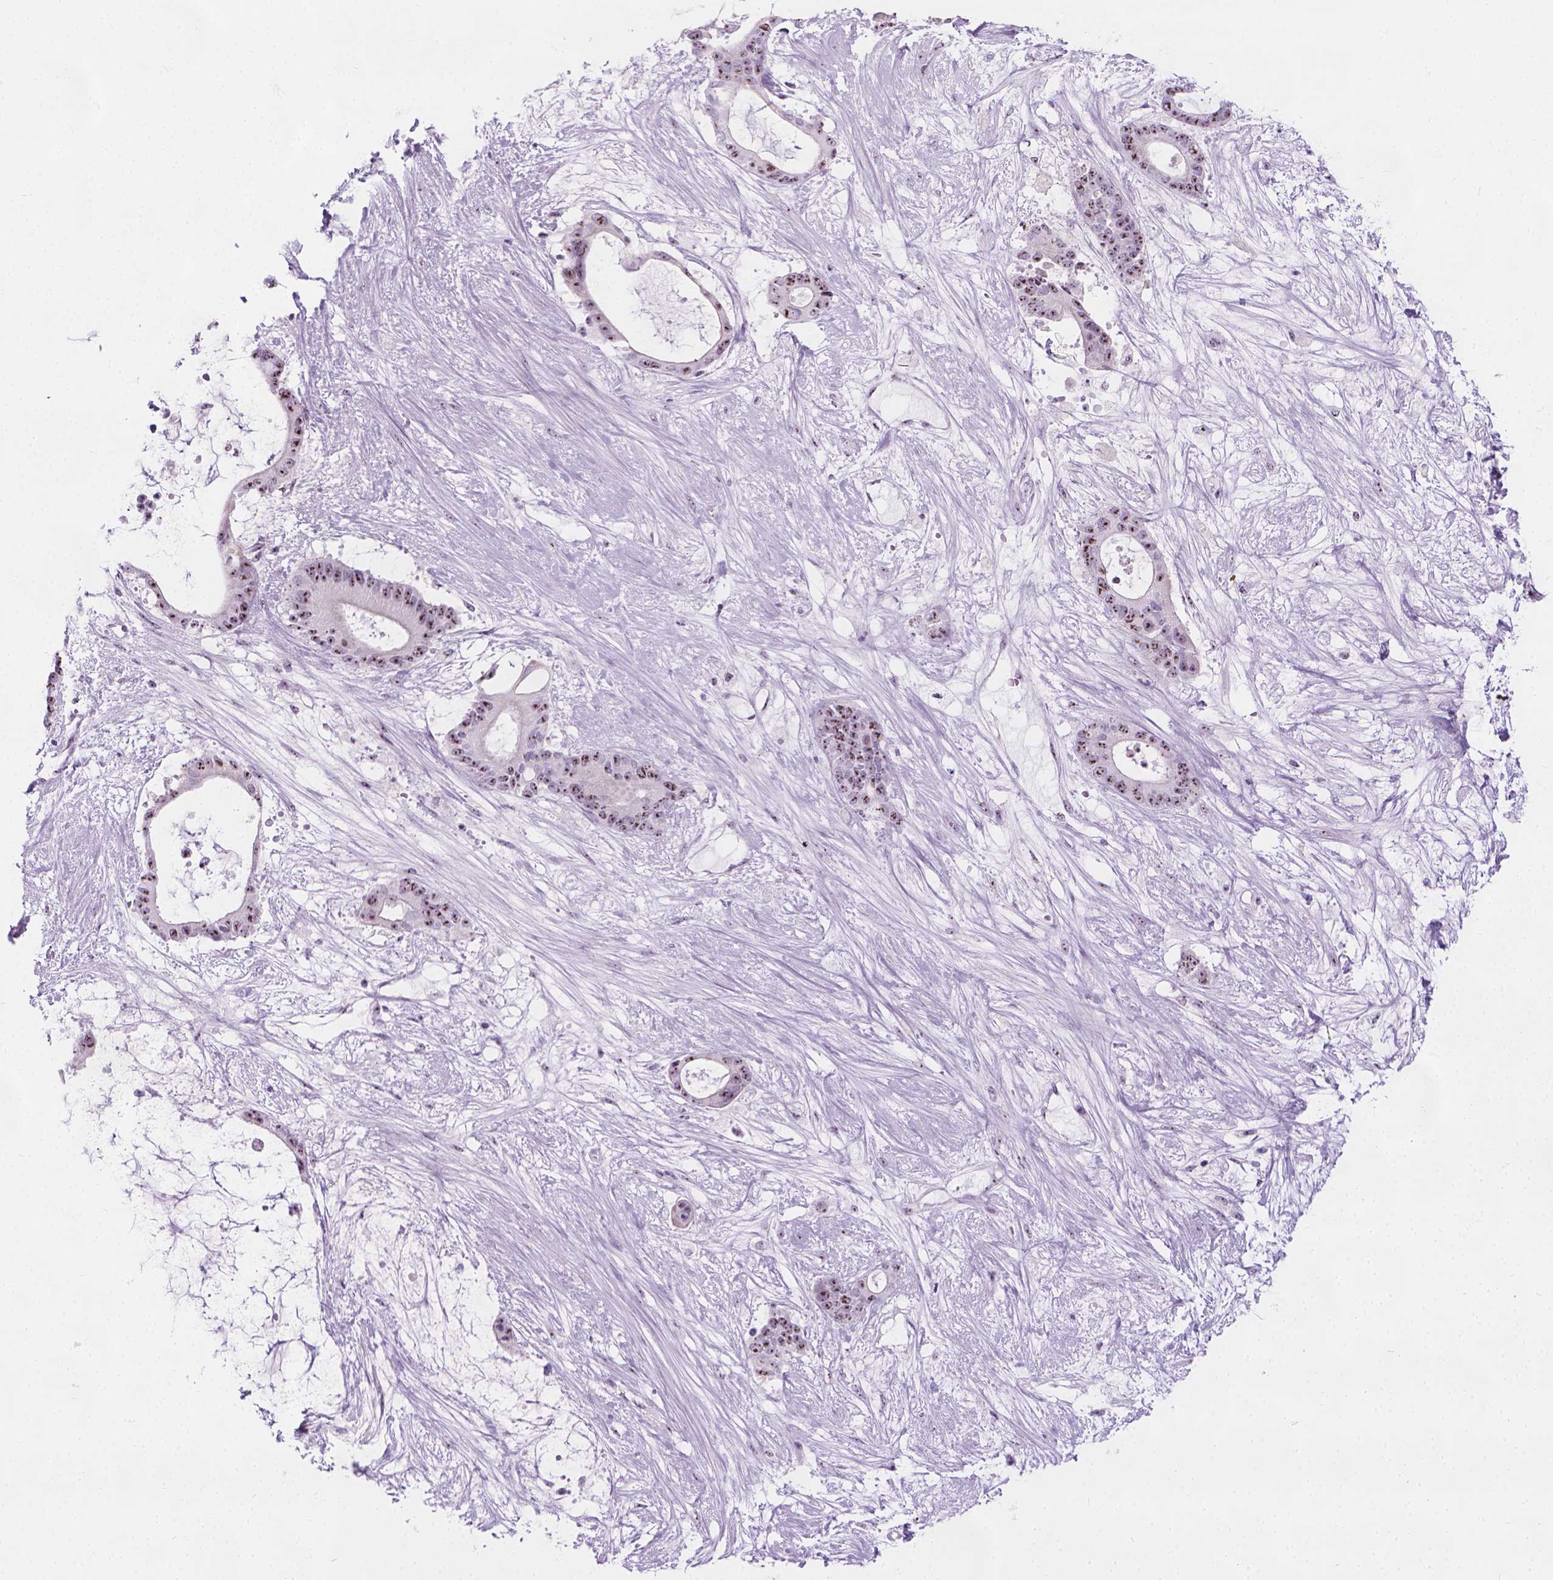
{"staining": {"intensity": "moderate", "quantity": ">75%", "location": "nuclear"}, "tissue": "liver cancer", "cell_type": "Tumor cells", "image_type": "cancer", "snomed": [{"axis": "morphology", "description": "Normal tissue, NOS"}, {"axis": "morphology", "description": "Cholangiocarcinoma"}, {"axis": "topography", "description": "Liver"}, {"axis": "topography", "description": "Peripheral nerve tissue"}], "caption": "Immunohistochemistry (IHC) histopathology image of neoplastic tissue: human liver cholangiocarcinoma stained using immunohistochemistry (IHC) demonstrates medium levels of moderate protein expression localized specifically in the nuclear of tumor cells, appearing as a nuclear brown color.", "gene": "NOL7", "patient": {"sex": "female", "age": 73}}